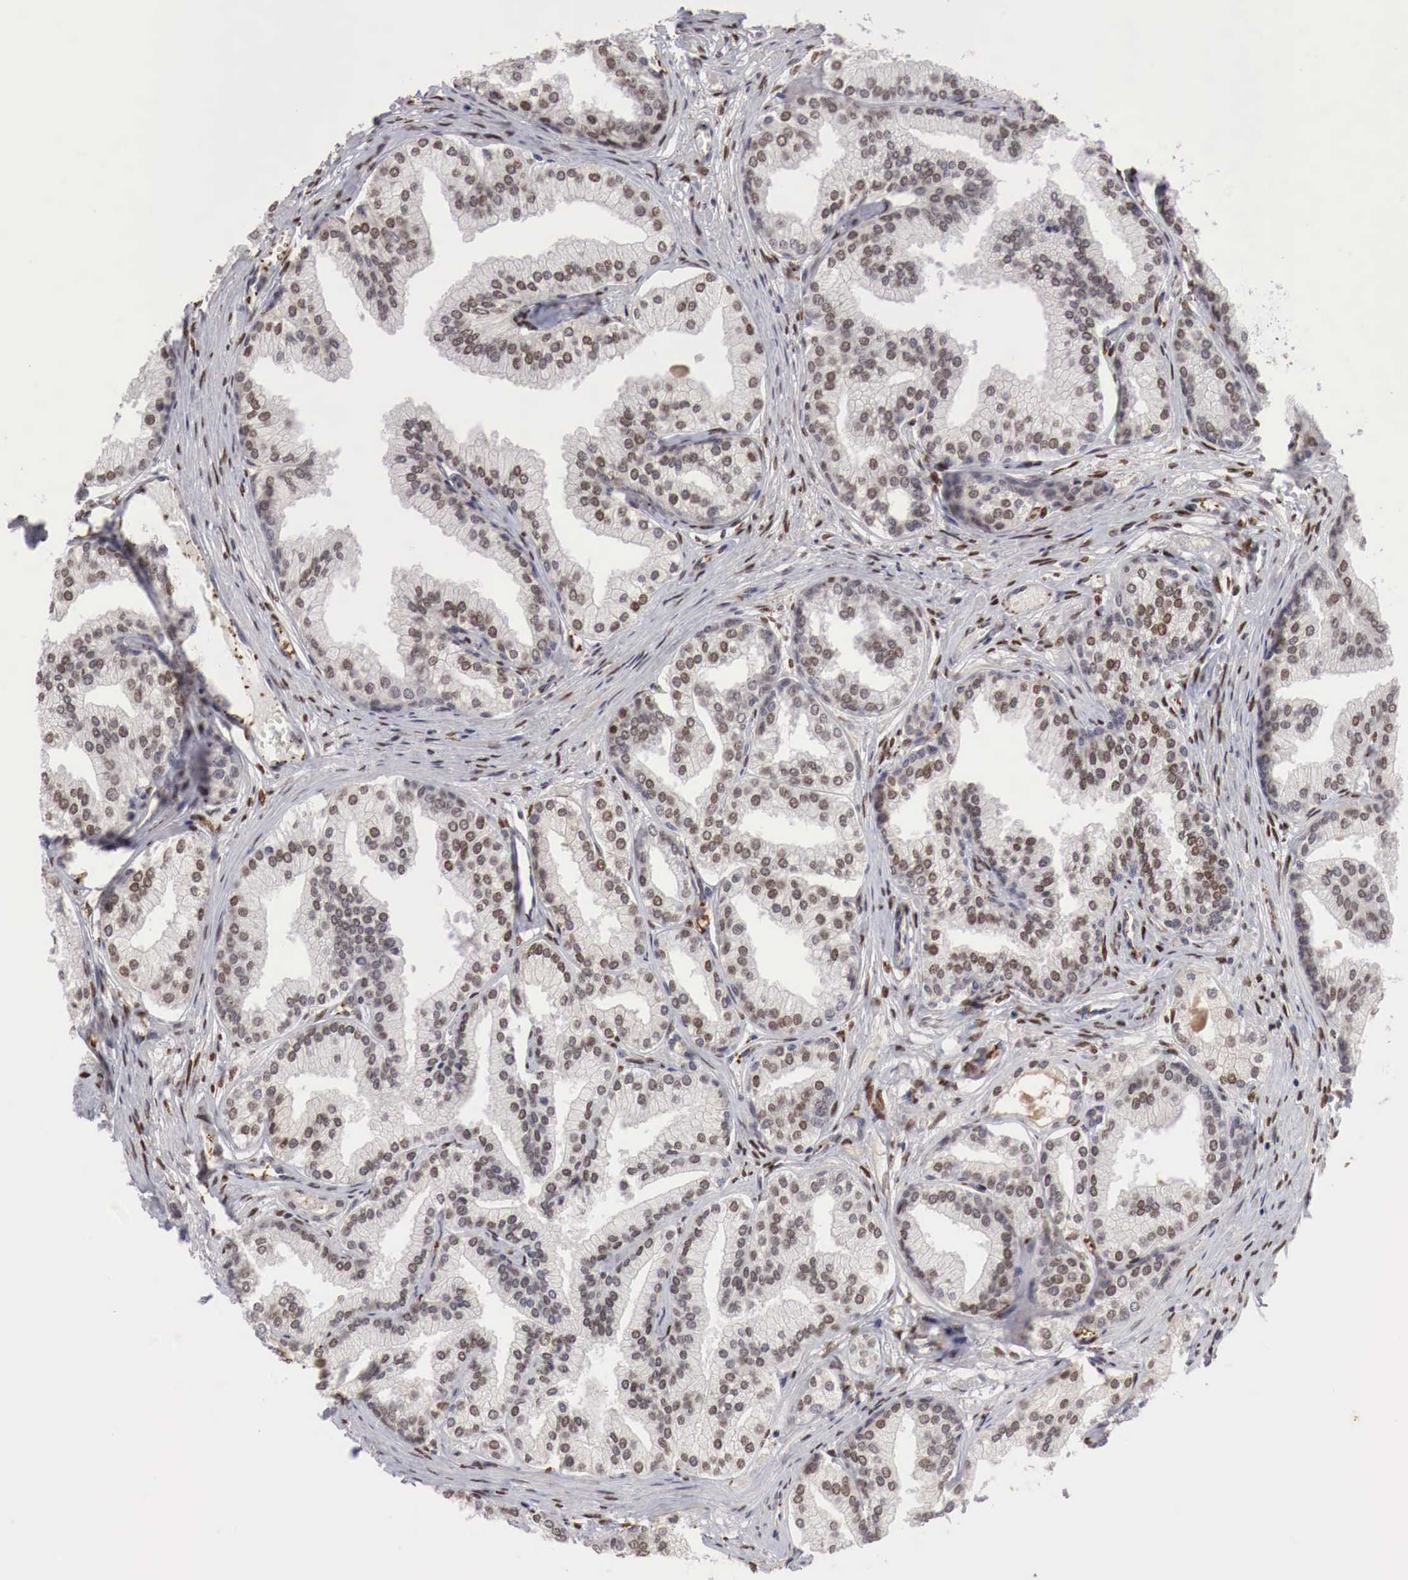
{"staining": {"intensity": "moderate", "quantity": "25%-75%", "location": "nuclear"}, "tissue": "prostate", "cell_type": "Glandular cells", "image_type": "normal", "snomed": [{"axis": "morphology", "description": "Normal tissue, NOS"}, {"axis": "topography", "description": "Prostate"}], "caption": "Prostate stained with a protein marker displays moderate staining in glandular cells.", "gene": "DACH2", "patient": {"sex": "male", "age": 68}}